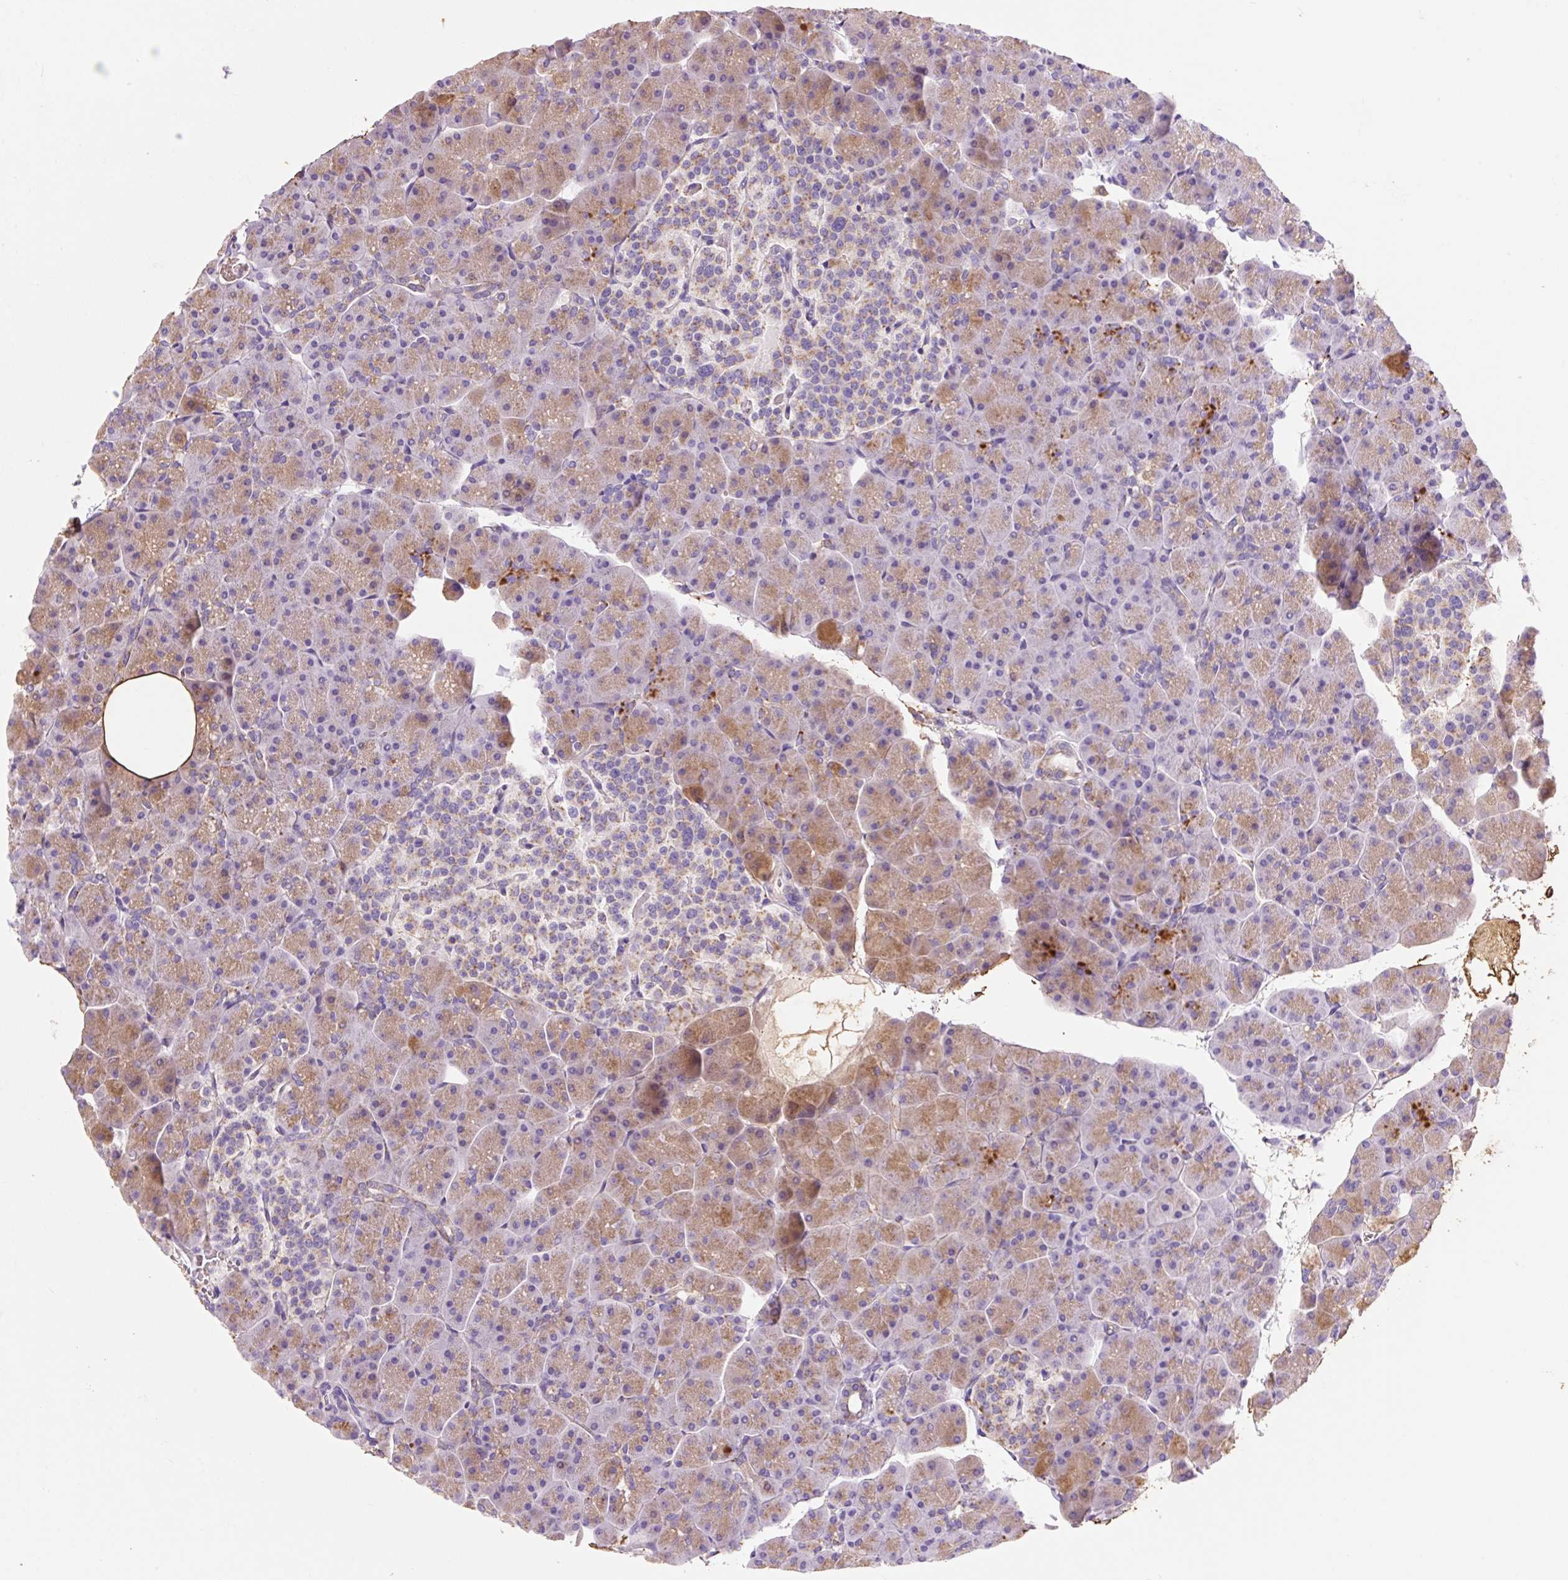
{"staining": {"intensity": "moderate", "quantity": "25%-75%", "location": "cytoplasmic/membranous"}, "tissue": "pancreas", "cell_type": "Exocrine glandular cells", "image_type": "normal", "snomed": [{"axis": "morphology", "description": "Normal tissue, NOS"}, {"axis": "topography", "description": "Pancreas"}], "caption": "High-magnification brightfield microscopy of unremarkable pancreas stained with DAB (brown) and counterstained with hematoxylin (blue). exocrine glandular cells exhibit moderate cytoplasmic/membranous positivity is appreciated in approximately25%-75% of cells.", "gene": "HEXA", "patient": {"sex": "male", "age": 35}}